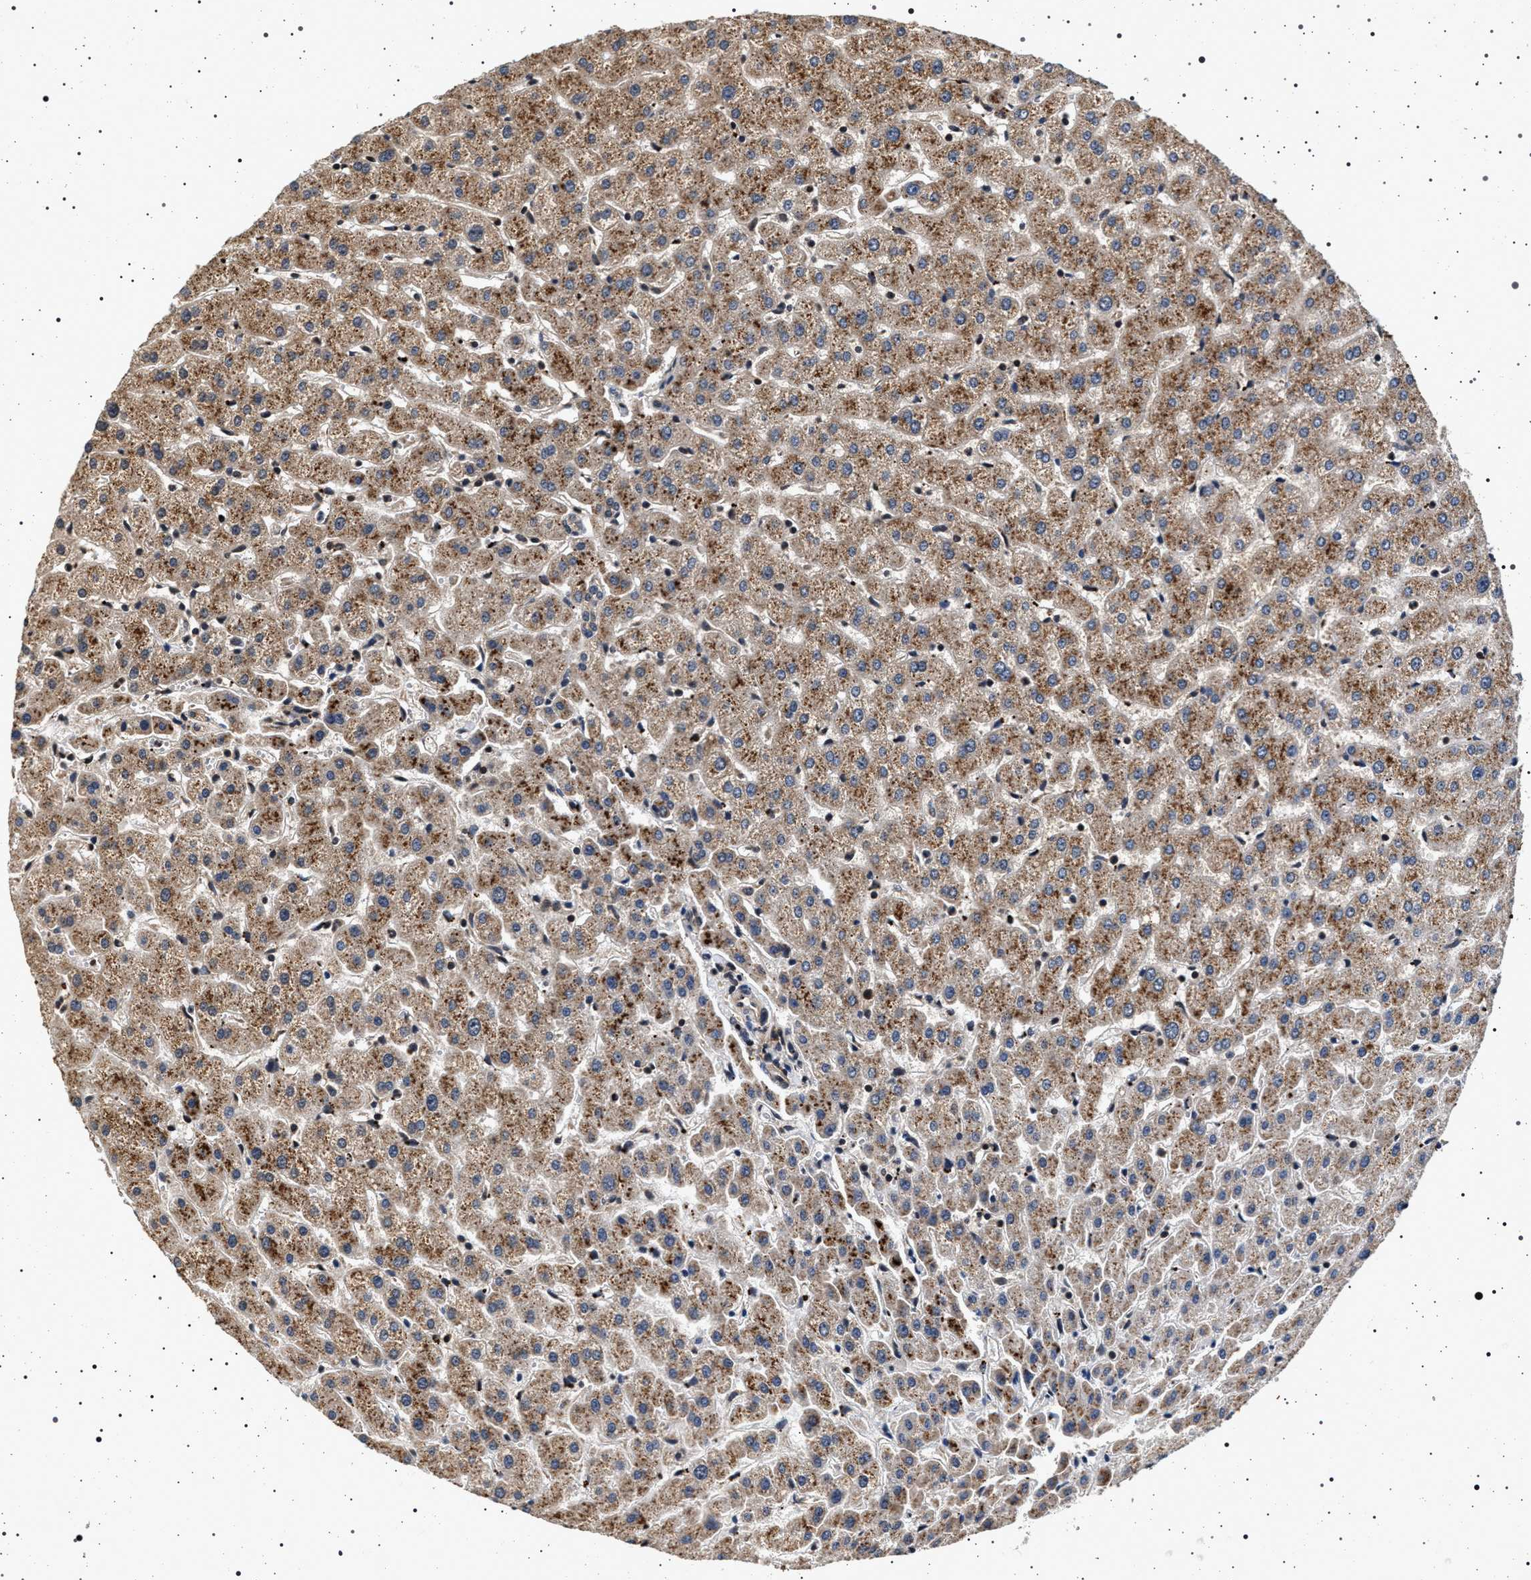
{"staining": {"intensity": "moderate", "quantity": ">75%", "location": "cytoplasmic/membranous"}, "tissue": "liver", "cell_type": "Cholangiocytes", "image_type": "normal", "snomed": [{"axis": "morphology", "description": "Normal tissue, NOS"}, {"axis": "morphology", "description": "Fibrosis, NOS"}, {"axis": "topography", "description": "Liver"}], "caption": "Immunohistochemistry (IHC) of benign liver displays medium levels of moderate cytoplasmic/membranous staining in approximately >75% of cholangiocytes.", "gene": "CDKN1B", "patient": {"sex": "female", "age": 29}}